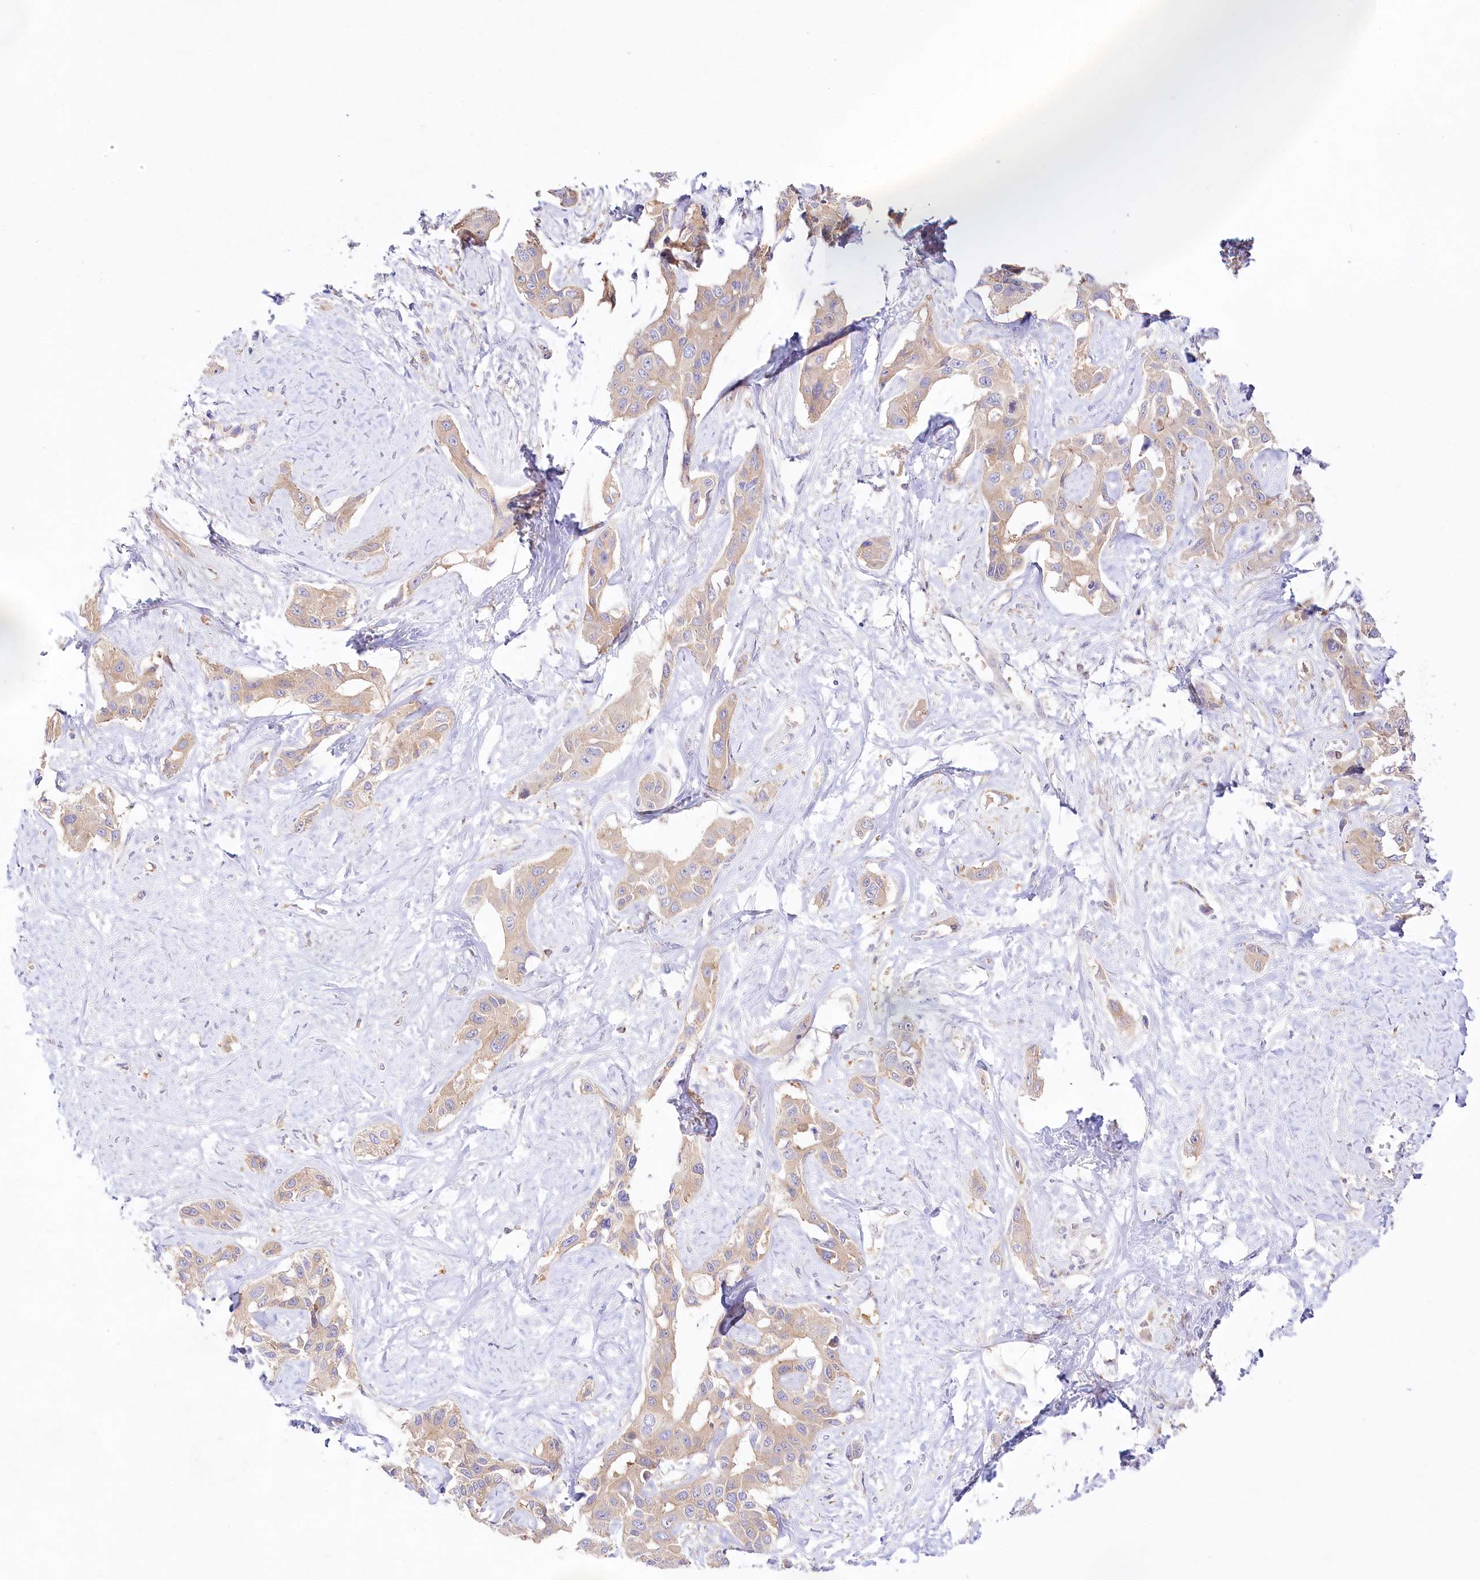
{"staining": {"intensity": "weak", "quantity": "25%-75%", "location": "cytoplasmic/membranous"}, "tissue": "liver cancer", "cell_type": "Tumor cells", "image_type": "cancer", "snomed": [{"axis": "morphology", "description": "Cholangiocarcinoma"}, {"axis": "topography", "description": "Liver"}], "caption": "Immunohistochemistry of human cholangiocarcinoma (liver) displays low levels of weak cytoplasmic/membranous expression in about 25%-75% of tumor cells.", "gene": "ABRAXAS2", "patient": {"sex": "male", "age": 59}}